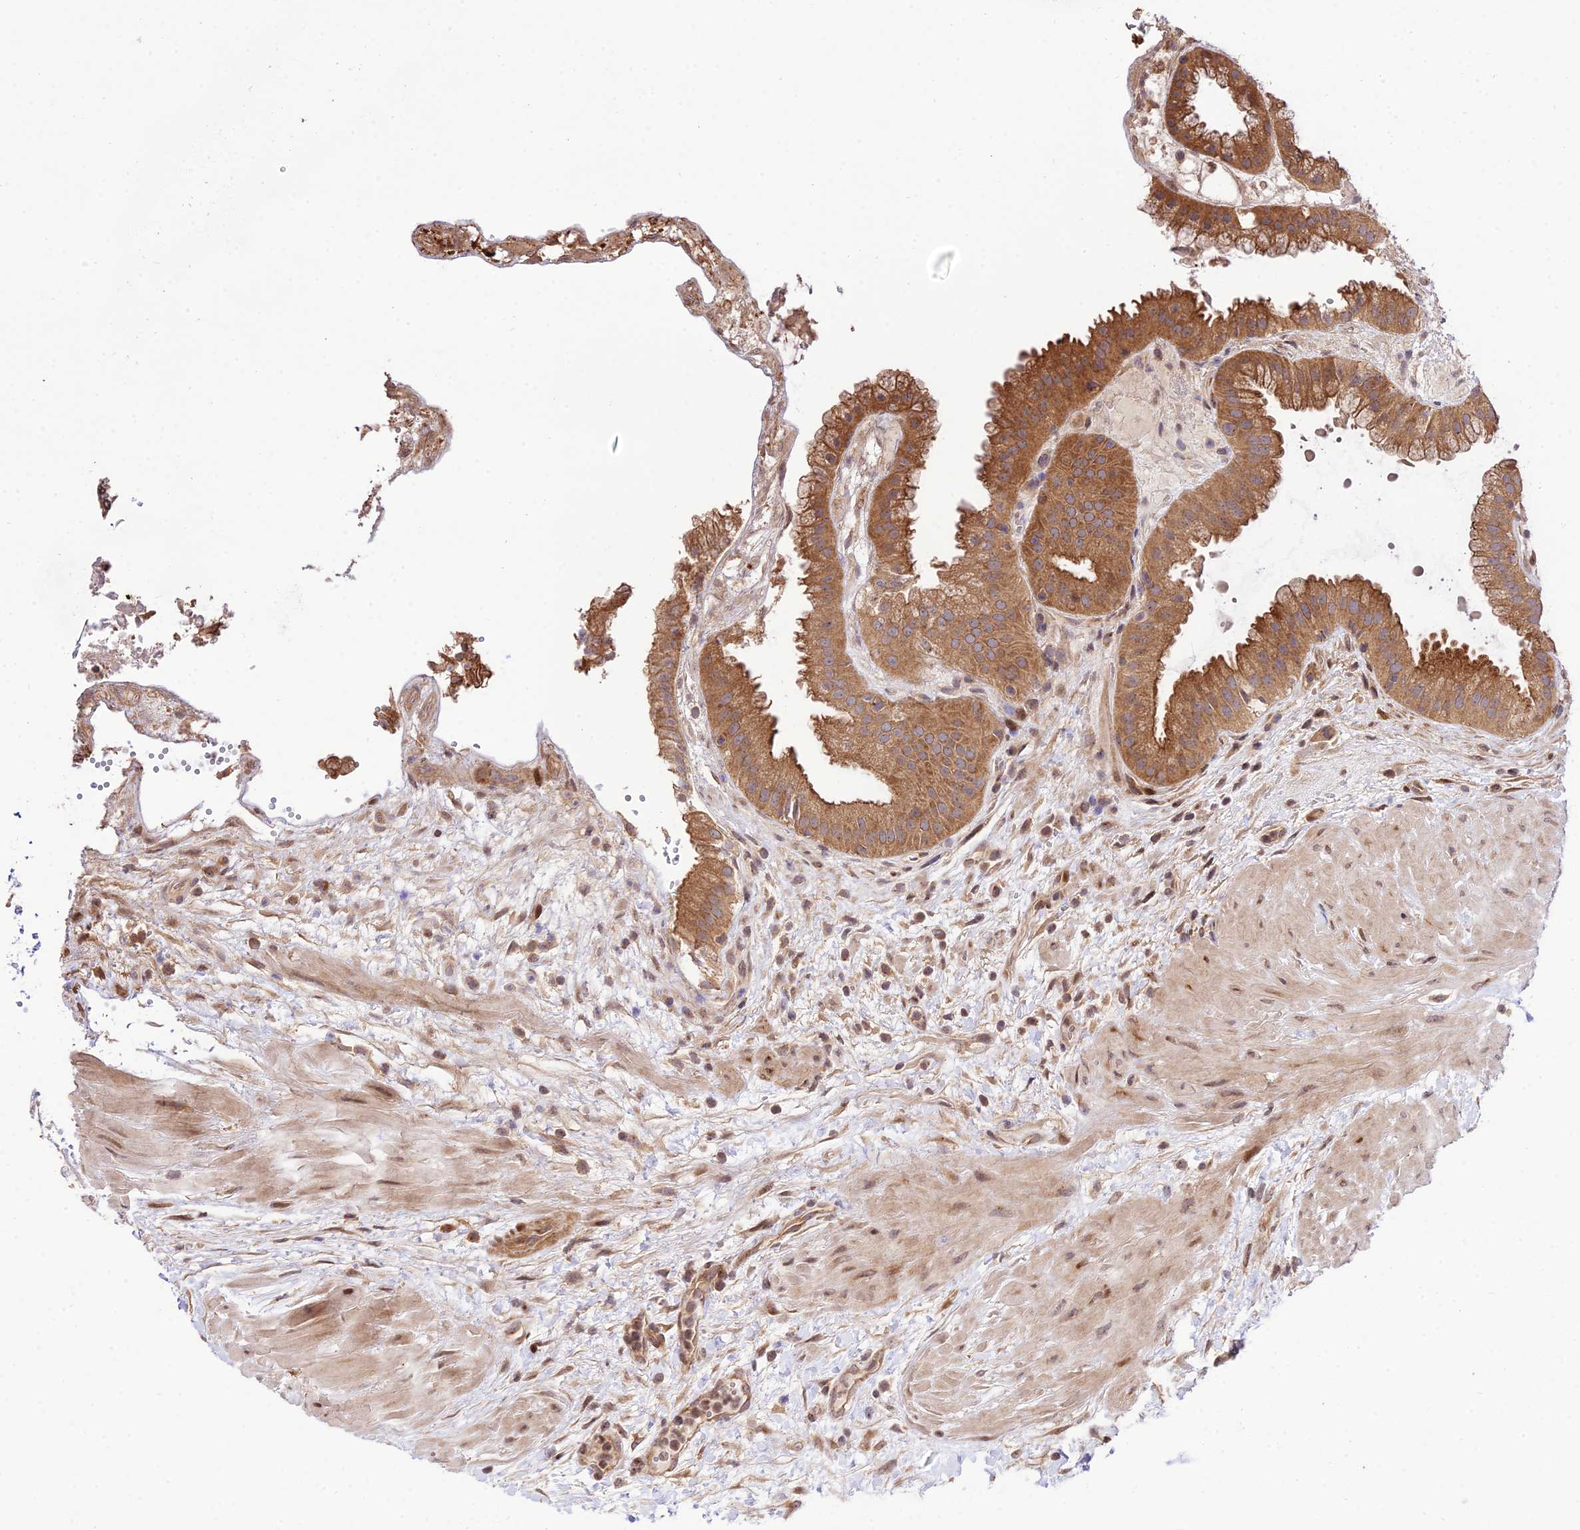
{"staining": {"intensity": "moderate", "quantity": ">75%", "location": "cytoplasmic/membranous"}, "tissue": "gallbladder", "cell_type": "Glandular cells", "image_type": "normal", "snomed": [{"axis": "morphology", "description": "Normal tissue, NOS"}, {"axis": "topography", "description": "Gallbladder"}], "caption": "A brown stain labels moderate cytoplasmic/membranous staining of a protein in glandular cells of unremarkable human gallbladder.", "gene": "SMG6", "patient": {"sex": "male", "age": 66}}